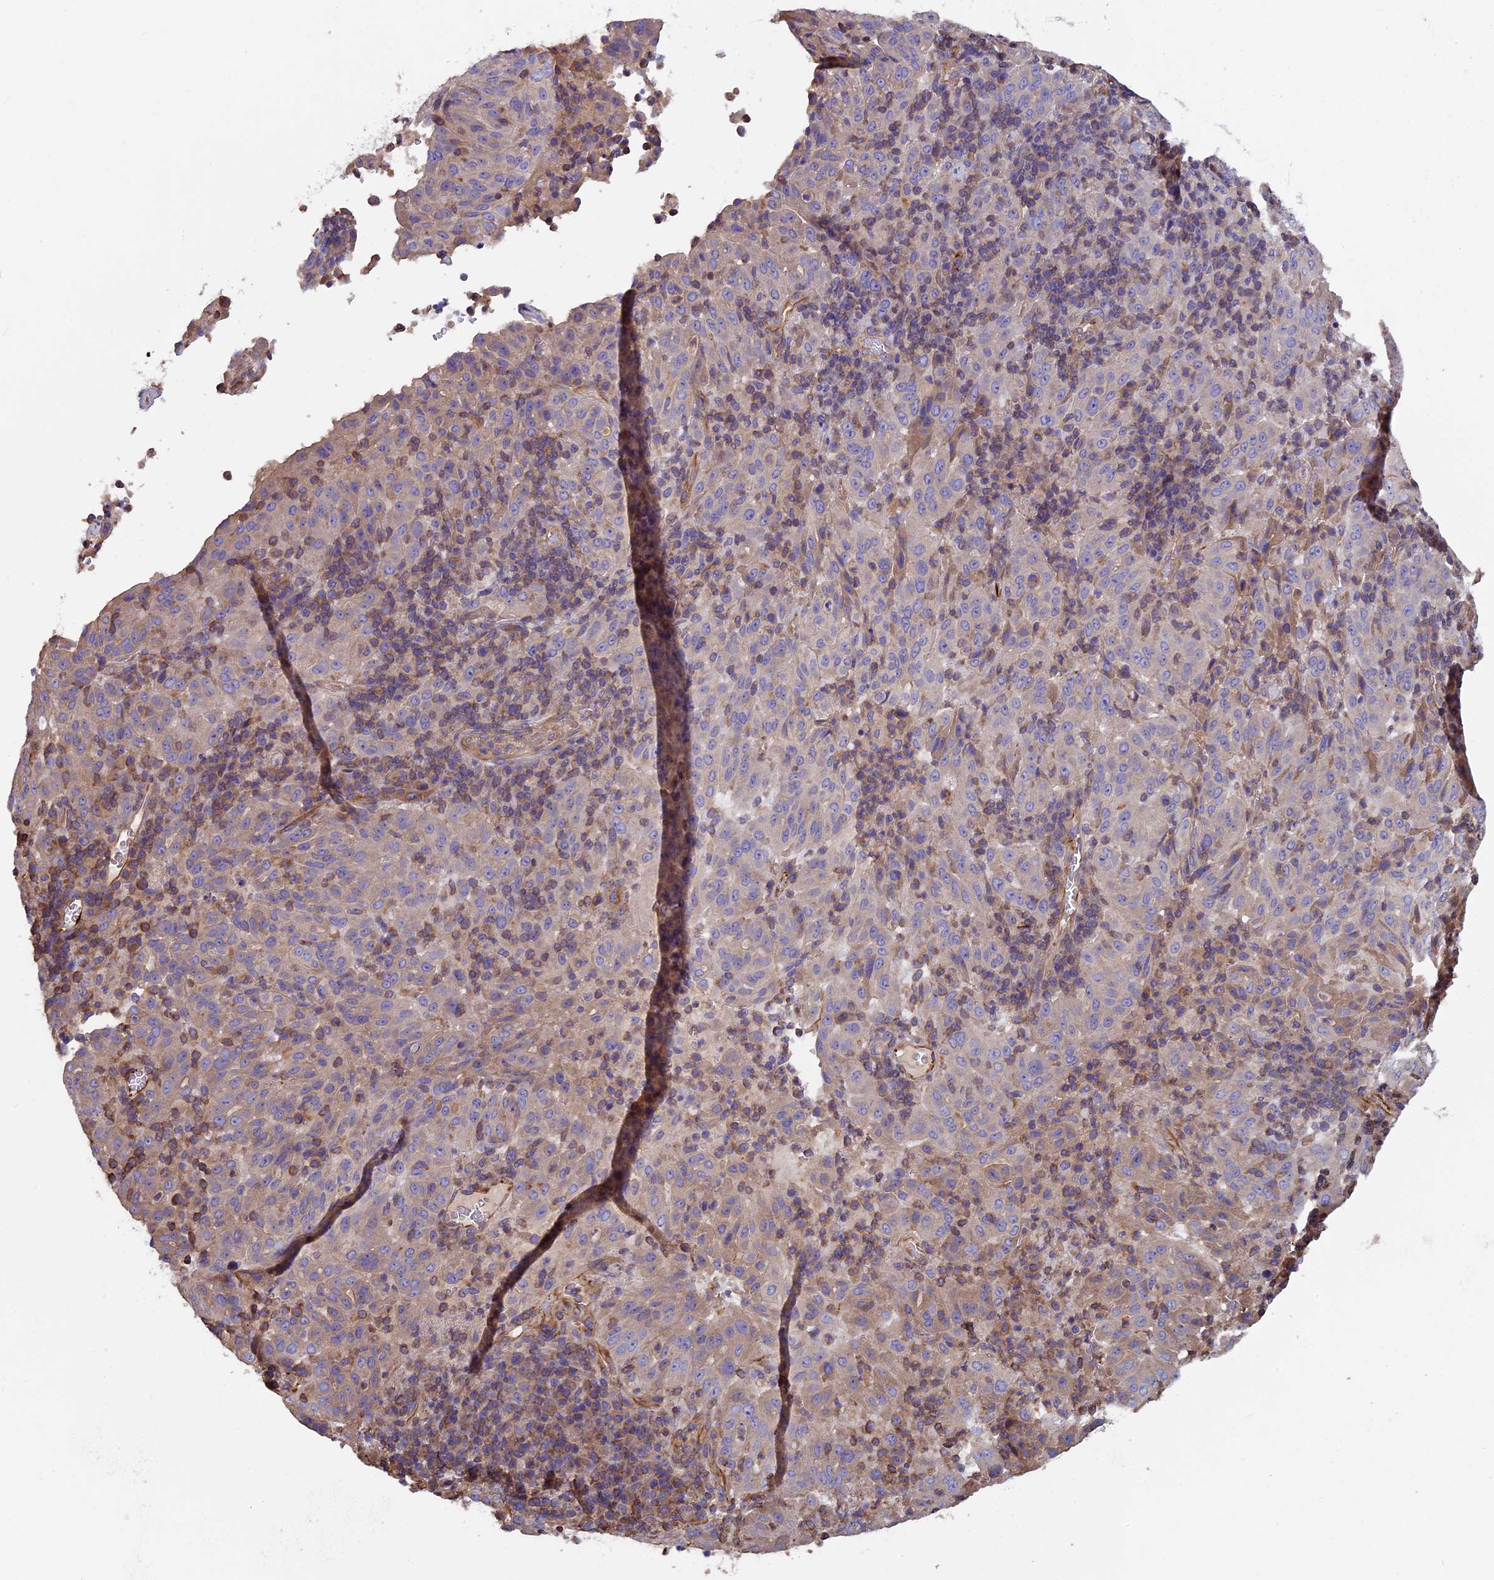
{"staining": {"intensity": "weak", "quantity": "<25%", "location": "cytoplasmic/membranous"}, "tissue": "pancreatic cancer", "cell_type": "Tumor cells", "image_type": "cancer", "snomed": [{"axis": "morphology", "description": "Adenocarcinoma, NOS"}, {"axis": "topography", "description": "Pancreas"}], "caption": "This is a image of IHC staining of pancreatic adenocarcinoma, which shows no staining in tumor cells.", "gene": "CCDC153", "patient": {"sex": "male", "age": 63}}